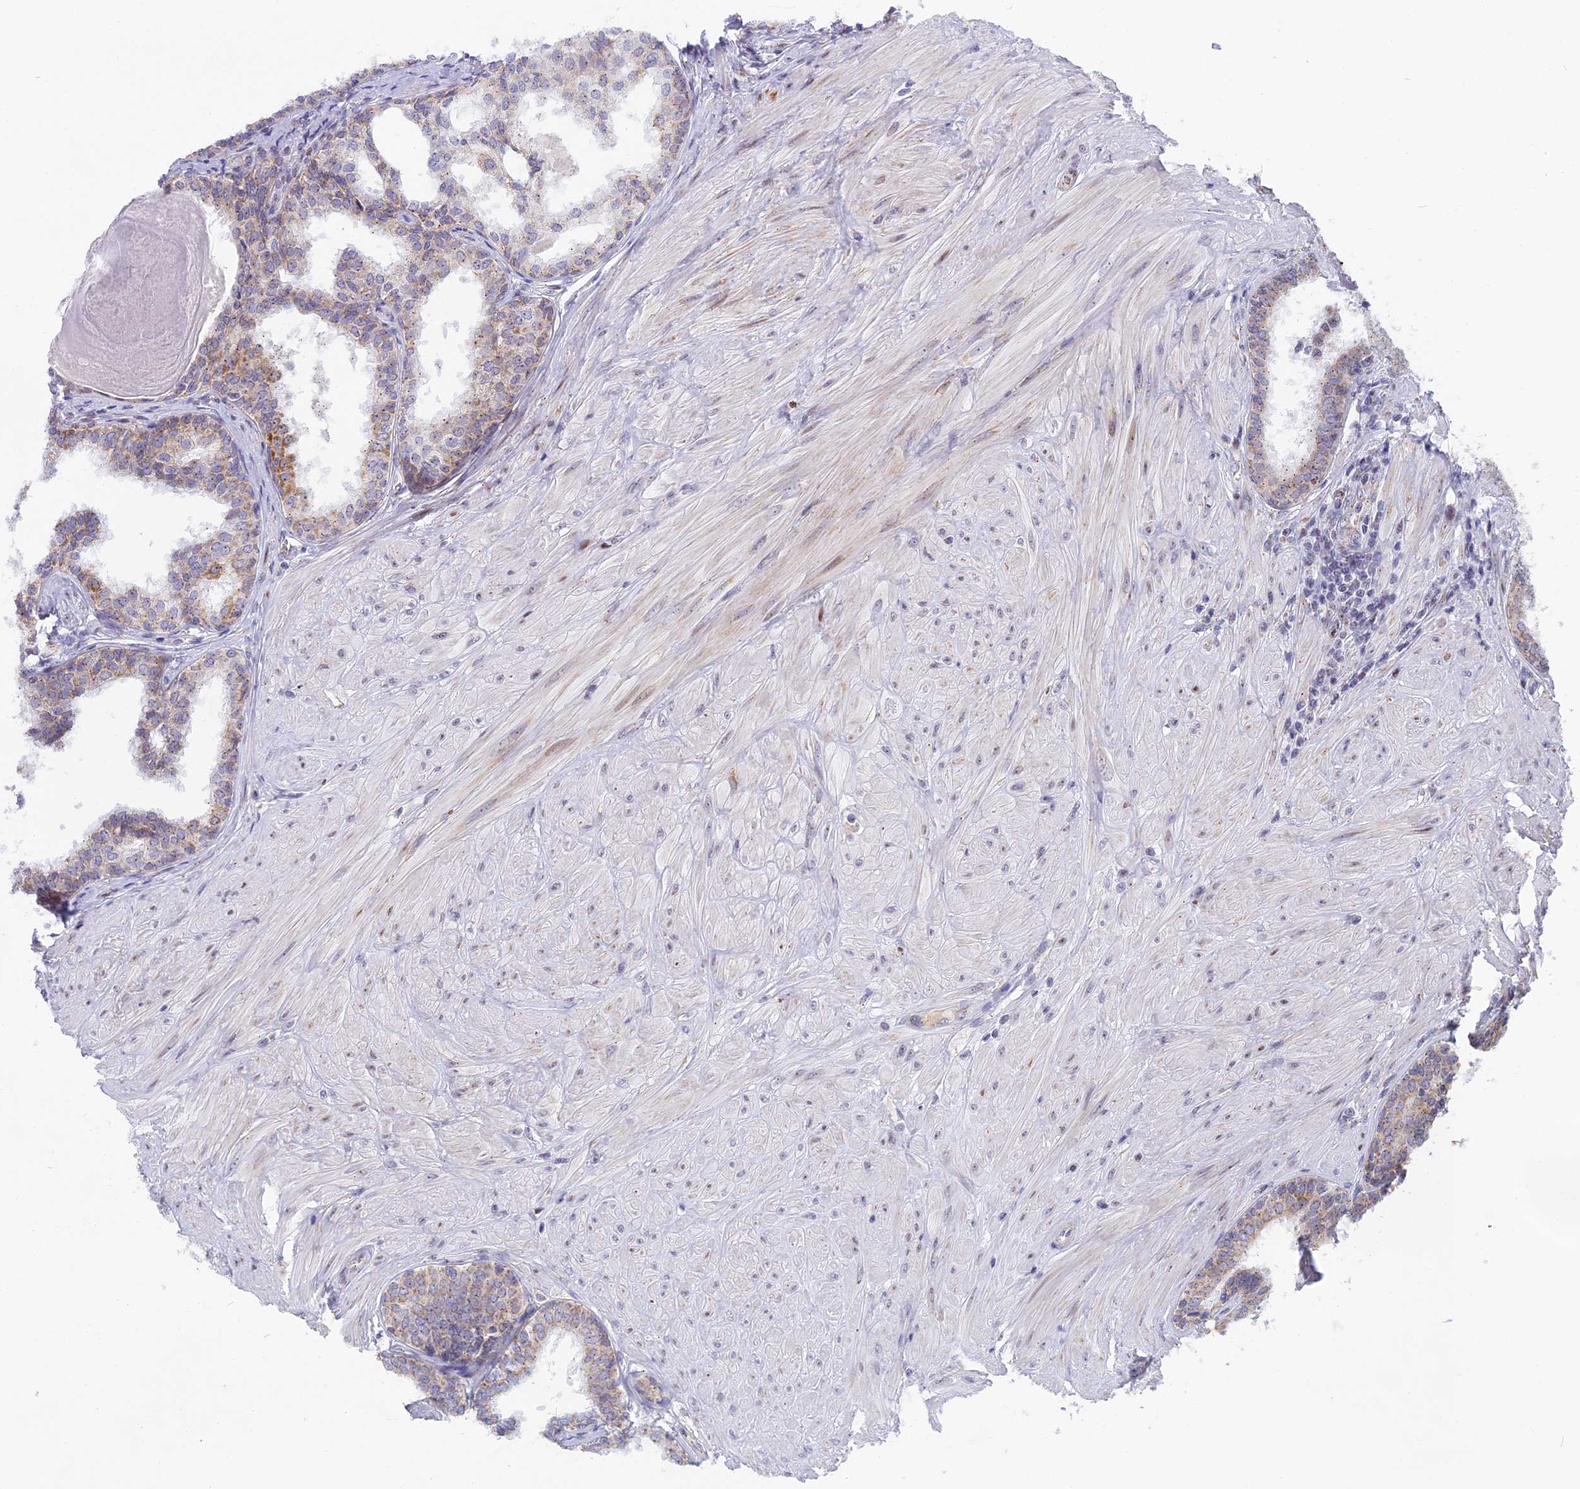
{"staining": {"intensity": "weak", "quantity": "25%-75%", "location": "cytoplasmic/membranous"}, "tissue": "prostate cancer", "cell_type": "Tumor cells", "image_type": "cancer", "snomed": [{"axis": "morphology", "description": "Adenocarcinoma, High grade"}, {"axis": "topography", "description": "Prostate"}], "caption": "IHC histopathology image of prostate cancer stained for a protein (brown), which exhibits low levels of weak cytoplasmic/membranous expression in approximately 25%-75% of tumor cells.", "gene": "DTWD1", "patient": {"sex": "male", "age": 62}}